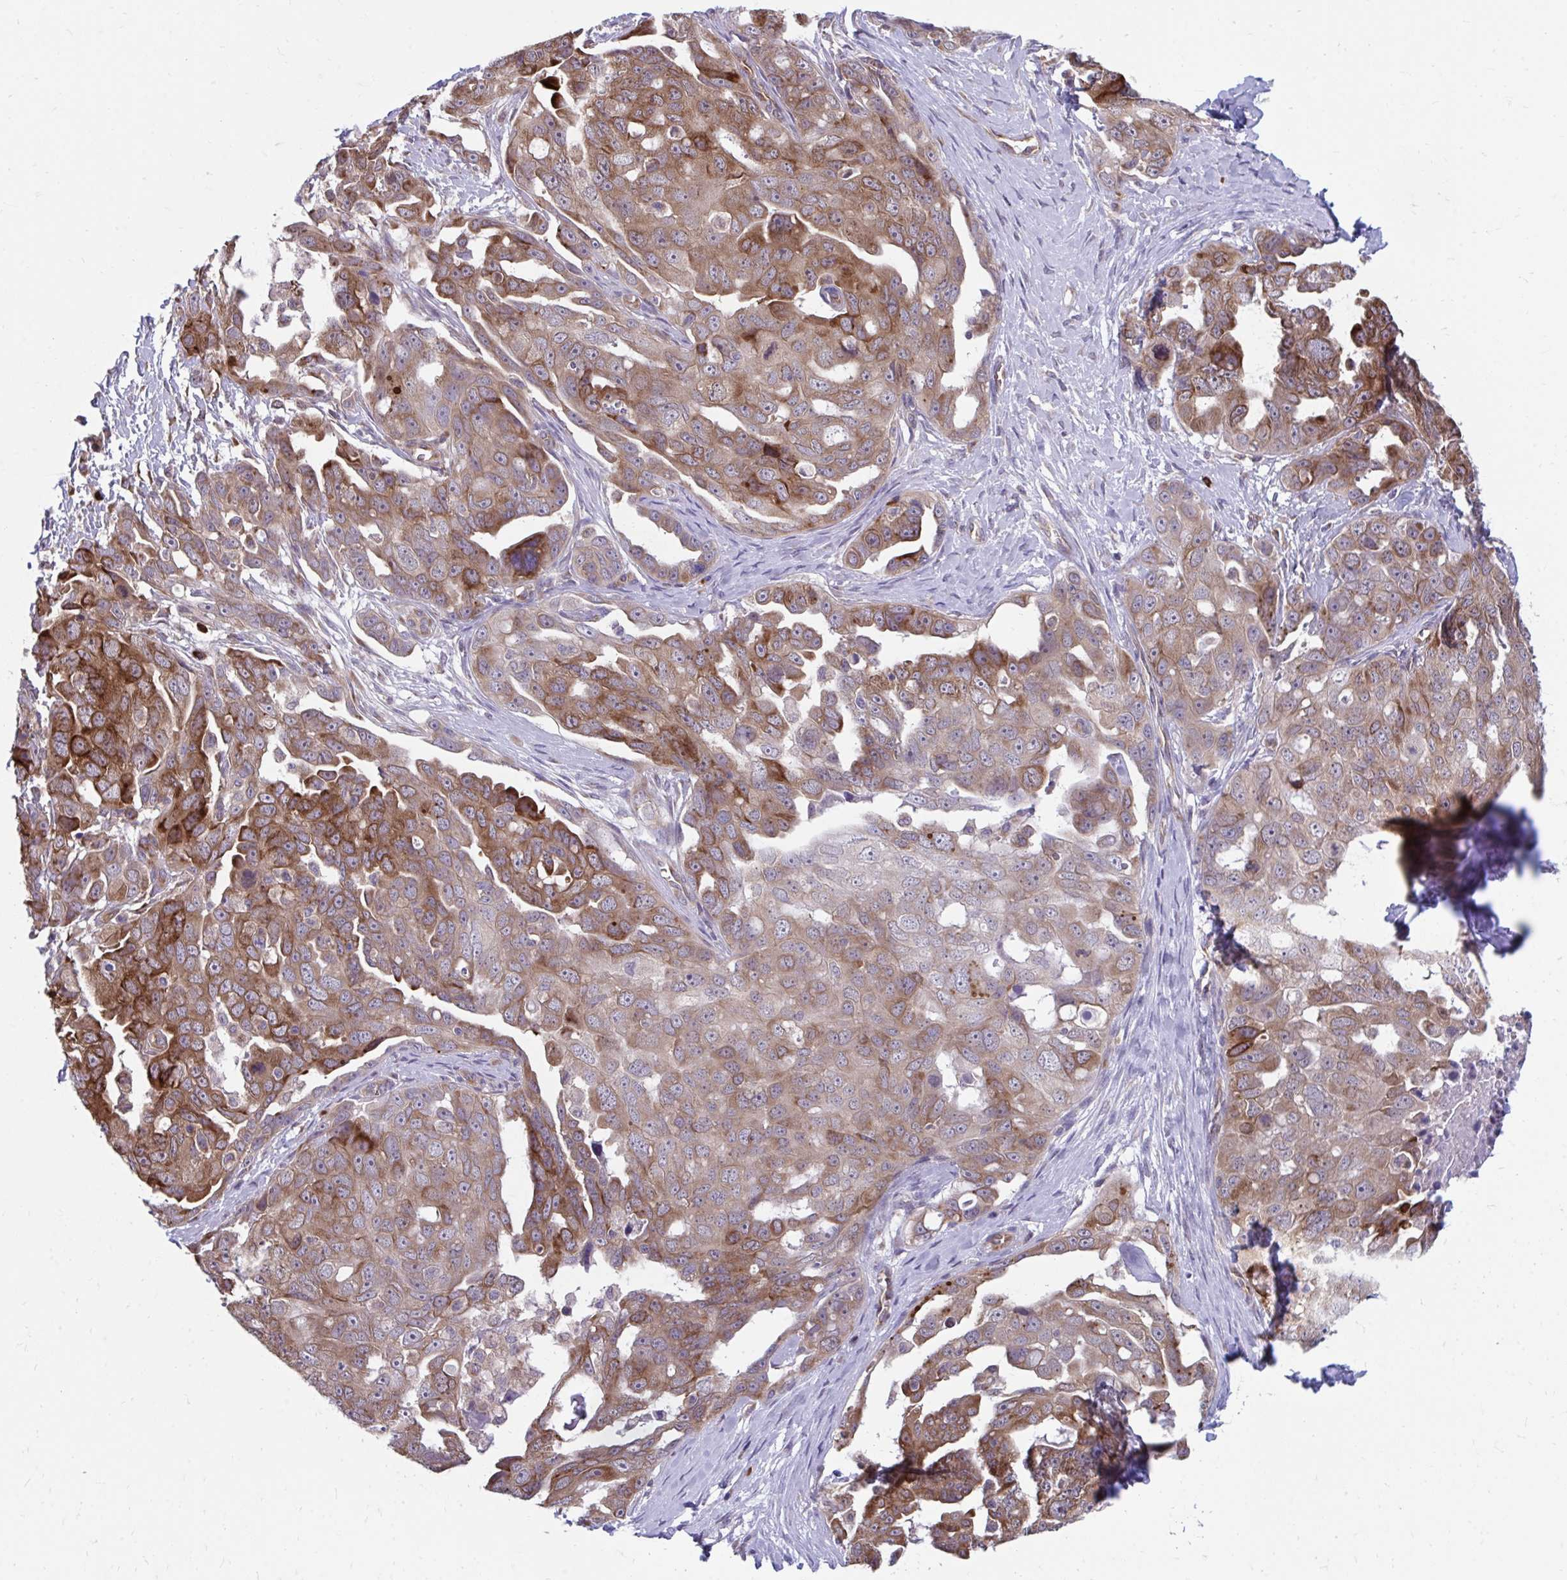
{"staining": {"intensity": "moderate", "quantity": ">75%", "location": "cytoplasmic/membranous"}, "tissue": "ovarian cancer", "cell_type": "Tumor cells", "image_type": "cancer", "snomed": [{"axis": "morphology", "description": "Carcinoma, endometroid"}, {"axis": "topography", "description": "Ovary"}], "caption": "Protein staining reveals moderate cytoplasmic/membranous positivity in about >75% of tumor cells in ovarian cancer (endometroid carcinoma). (DAB (3,3'-diaminobenzidine) IHC with brightfield microscopy, high magnification).", "gene": "SELENON", "patient": {"sex": "female", "age": 70}}